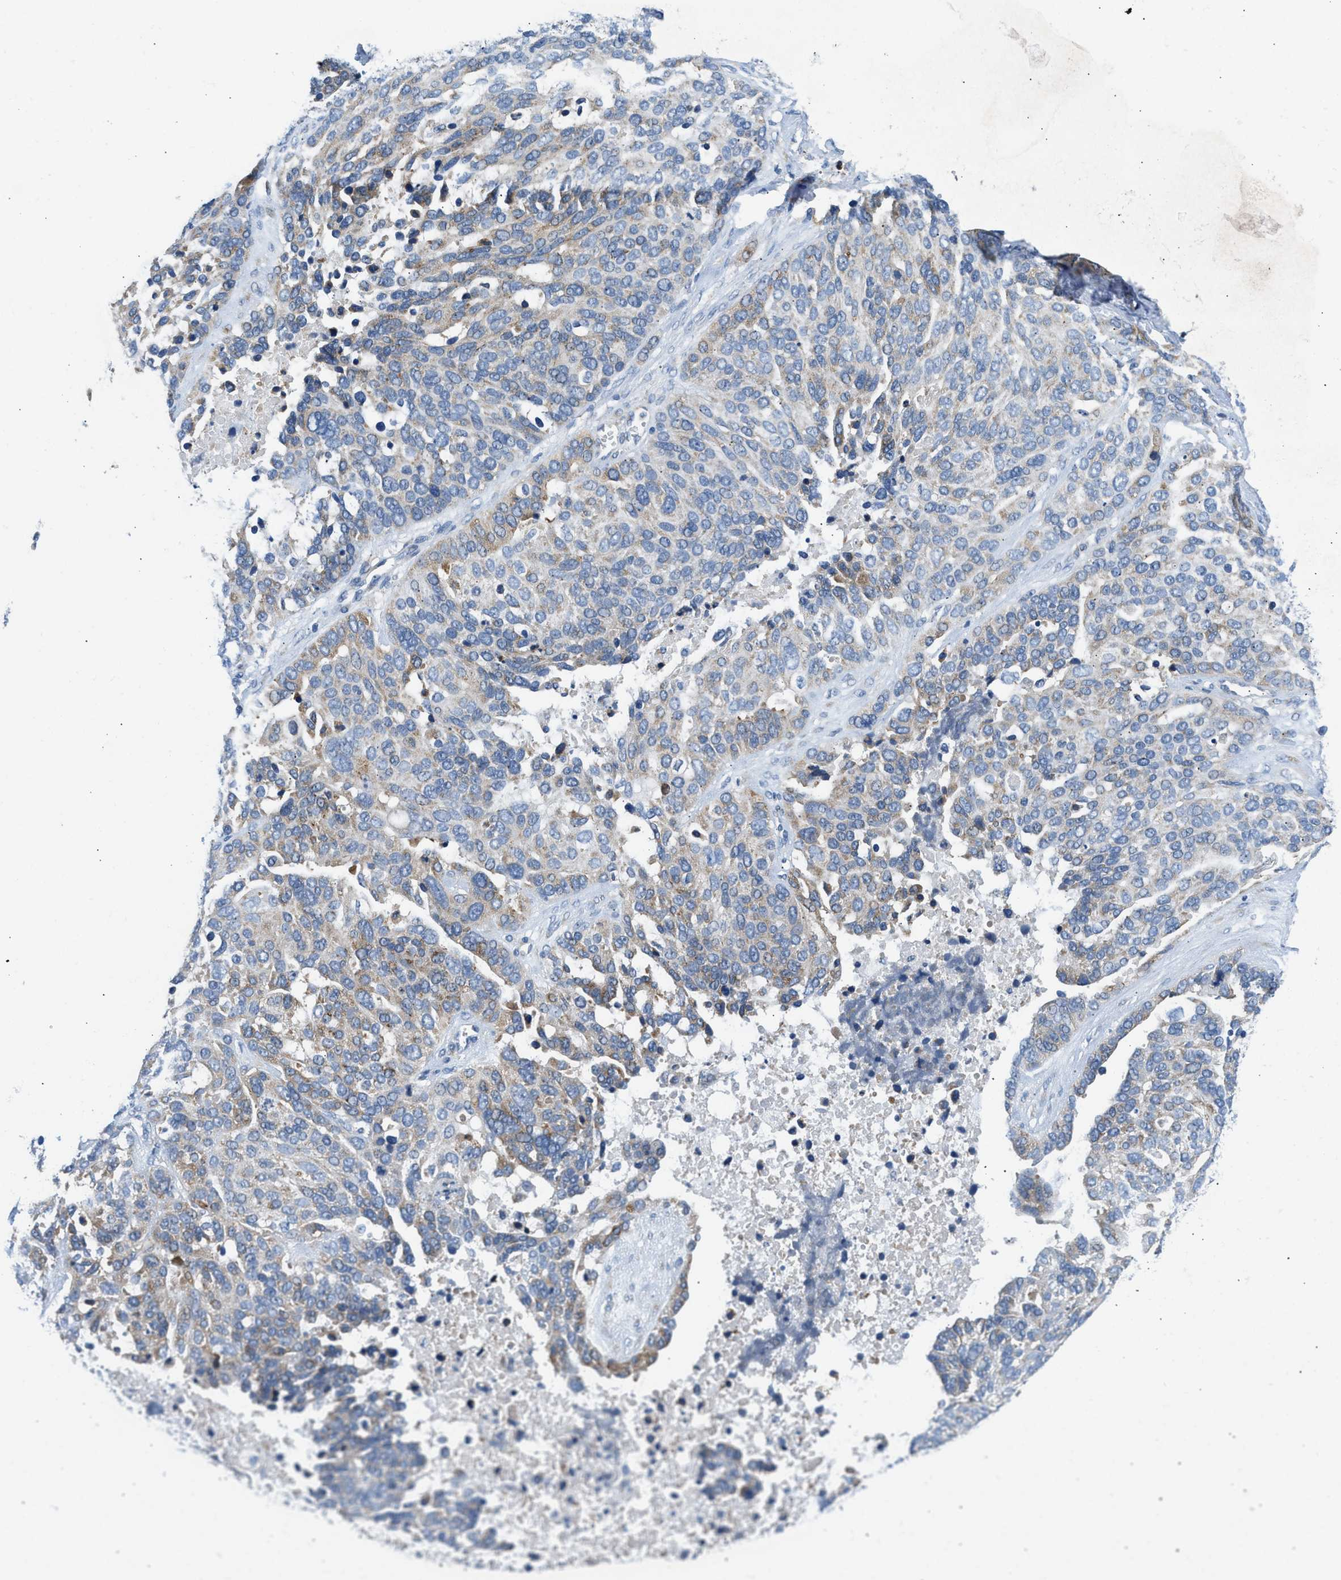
{"staining": {"intensity": "weak", "quantity": "25%-75%", "location": "cytoplasmic/membranous"}, "tissue": "ovarian cancer", "cell_type": "Tumor cells", "image_type": "cancer", "snomed": [{"axis": "morphology", "description": "Cystadenocarcinoma, serous, NOS"}, {"axis": "topography", "description": "Ovary"}], "caption": "DAB immunohistochemical staining of ovarian serous cystadenocarcinoma shows weak cytoplasmic/membranous protein expression in about 25%-75% of tumor cells.", "gene": "BNC2", "patient": {"sex": "female", "age": 44}}